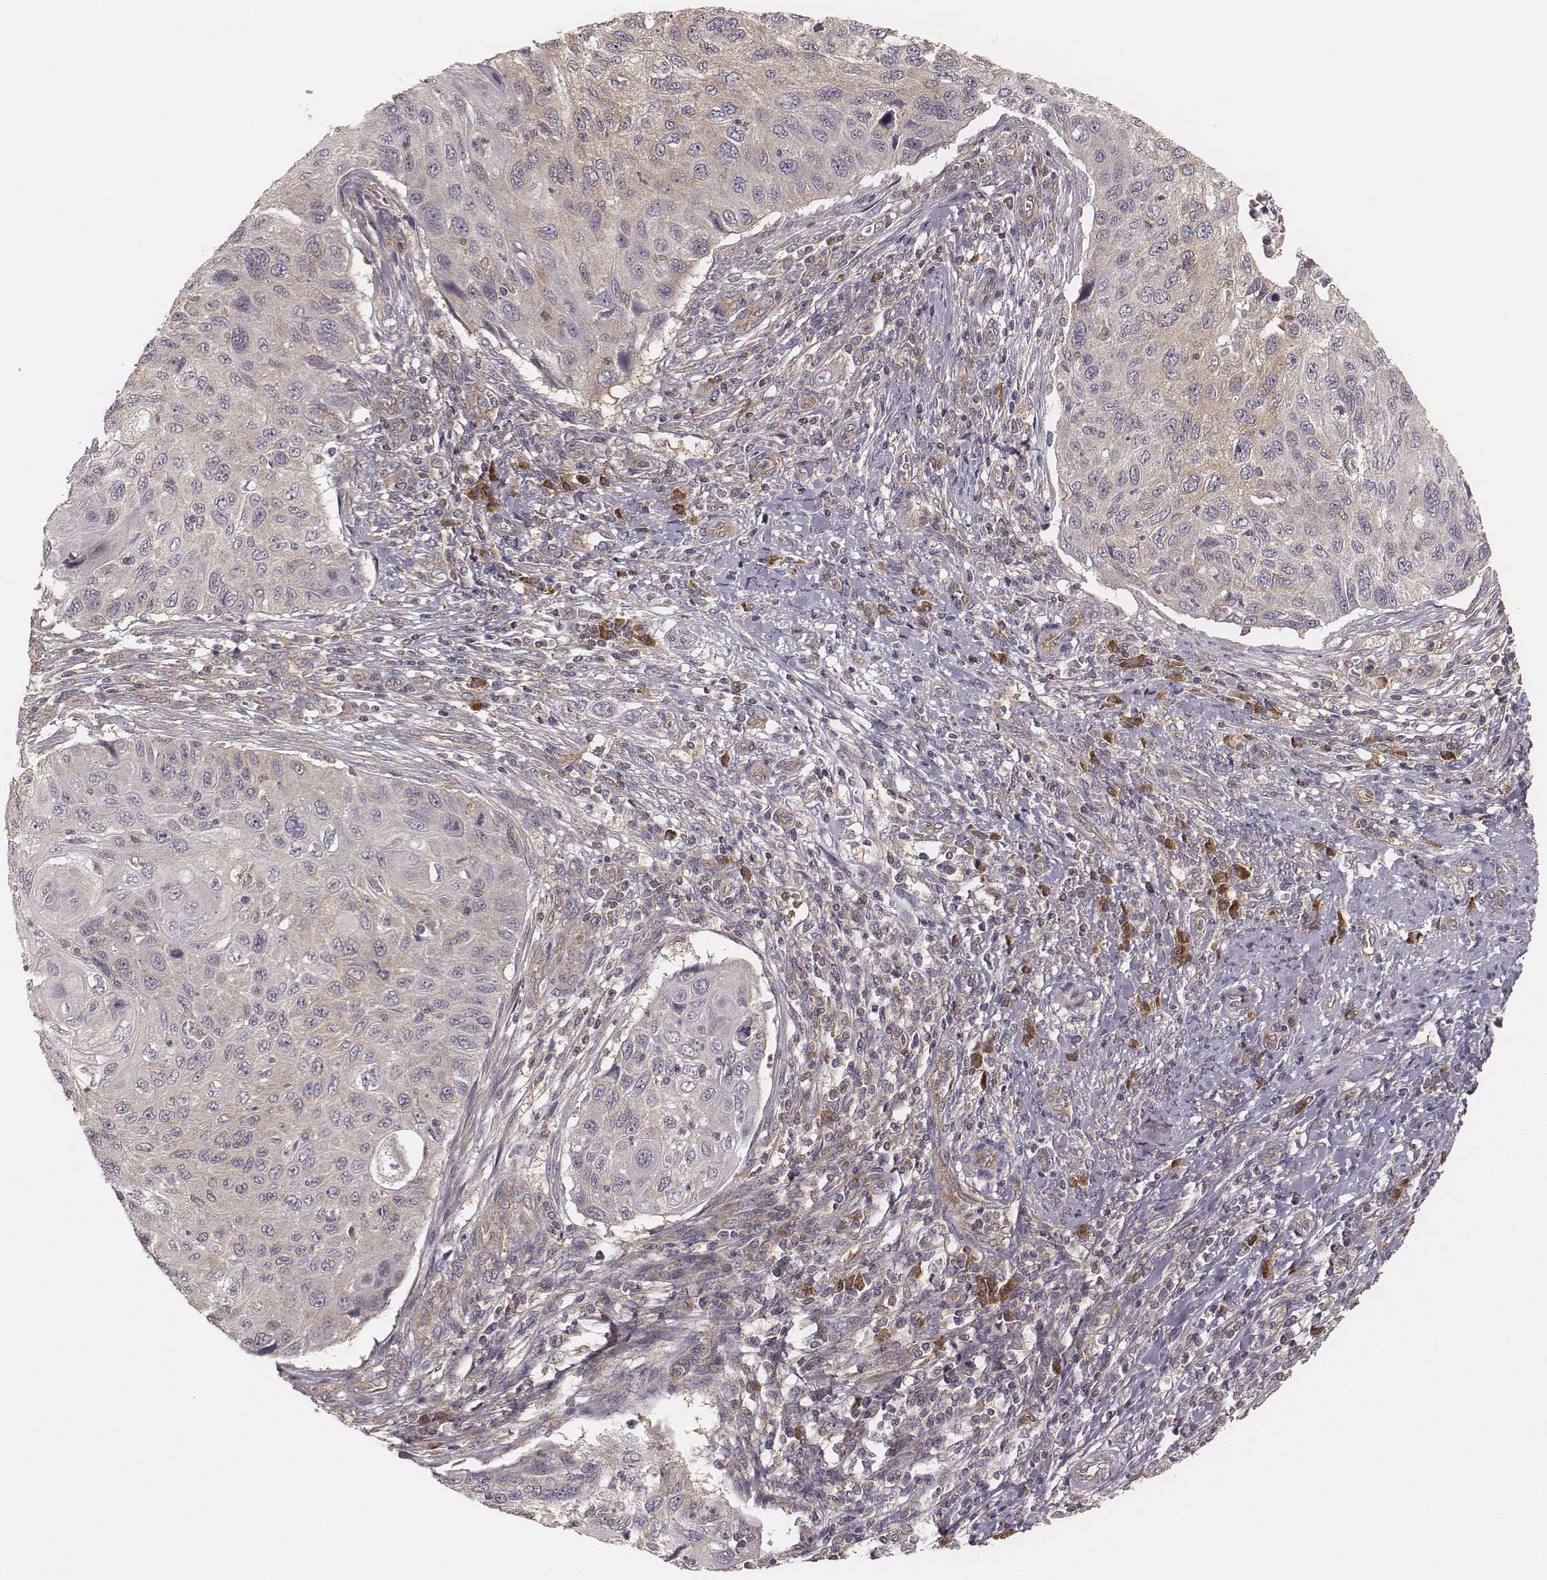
{"staining": {"intensity": "negative", "quantity": "none", "location": "none"}, "tissue": "cervical cancer", "cell_type": "Tumor cells", "image_type": "cancer", "snomed": [{"axis": "morphology", "description": "Squamous cell carcinoma, NOS"}, {"axis": "topography", "description": "Cervix"}], "caption": "Immunohistochemistry of human cervical cancer displays no expression in tumor cells.", "gene": "CARS1", "patient": {"sex": "female", "age": 70}}